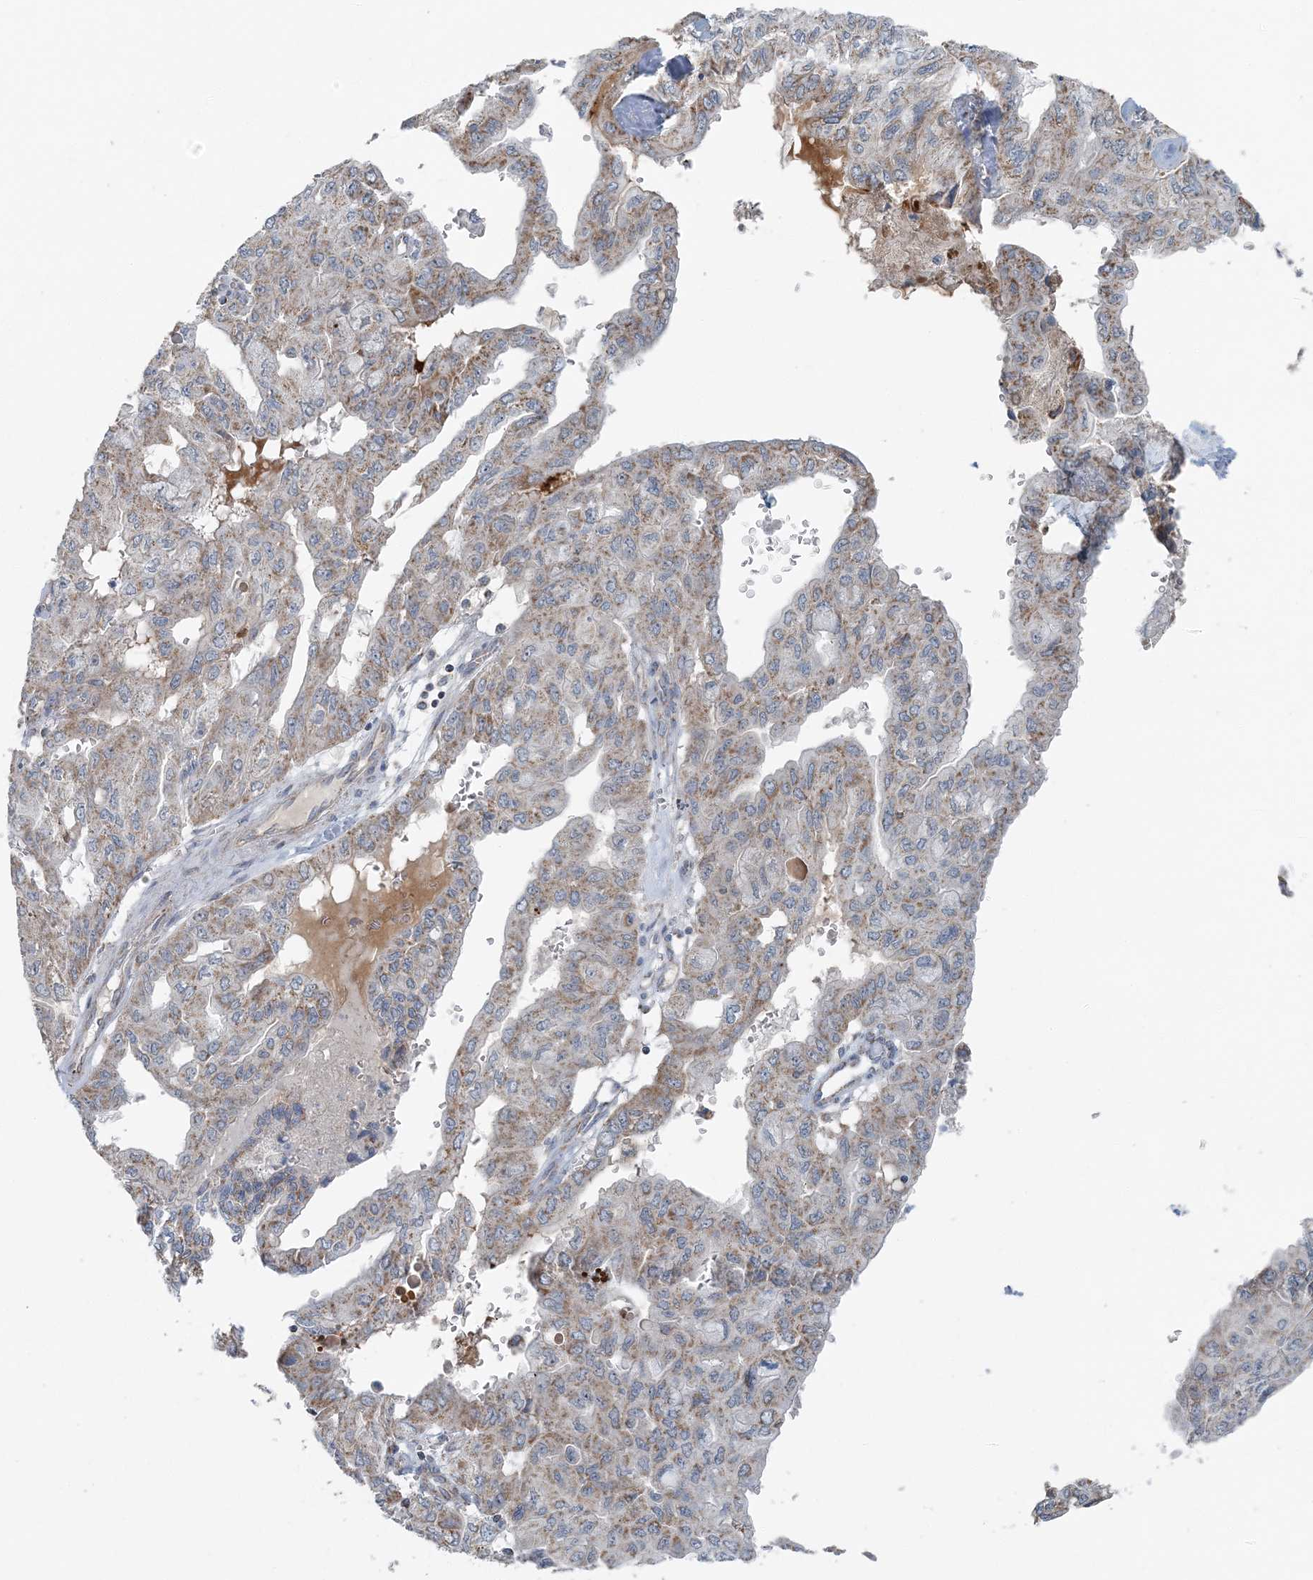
{"staining": {"intensity": "weak", "quantity": ">75%", "location": "cytoplasmic/membranous"}, "tissue": "pancreatic cancer", "cell_type": "Tumor cells", "image_type": "cancer", "snomed": [{"axis": "morphology", "description": "Adenocarcinoma, NOS"}, {"axis": "topography", "description": "Pancreas"}], "caption": "Tumor cells demonstrate low levels of weak cytoplasmic/membranous expression in approximately >75% of cells in human pancreatic adenocarcinoma.", "gene": "SLC22A16", "patient": {"sex": "male", "age": 51}}